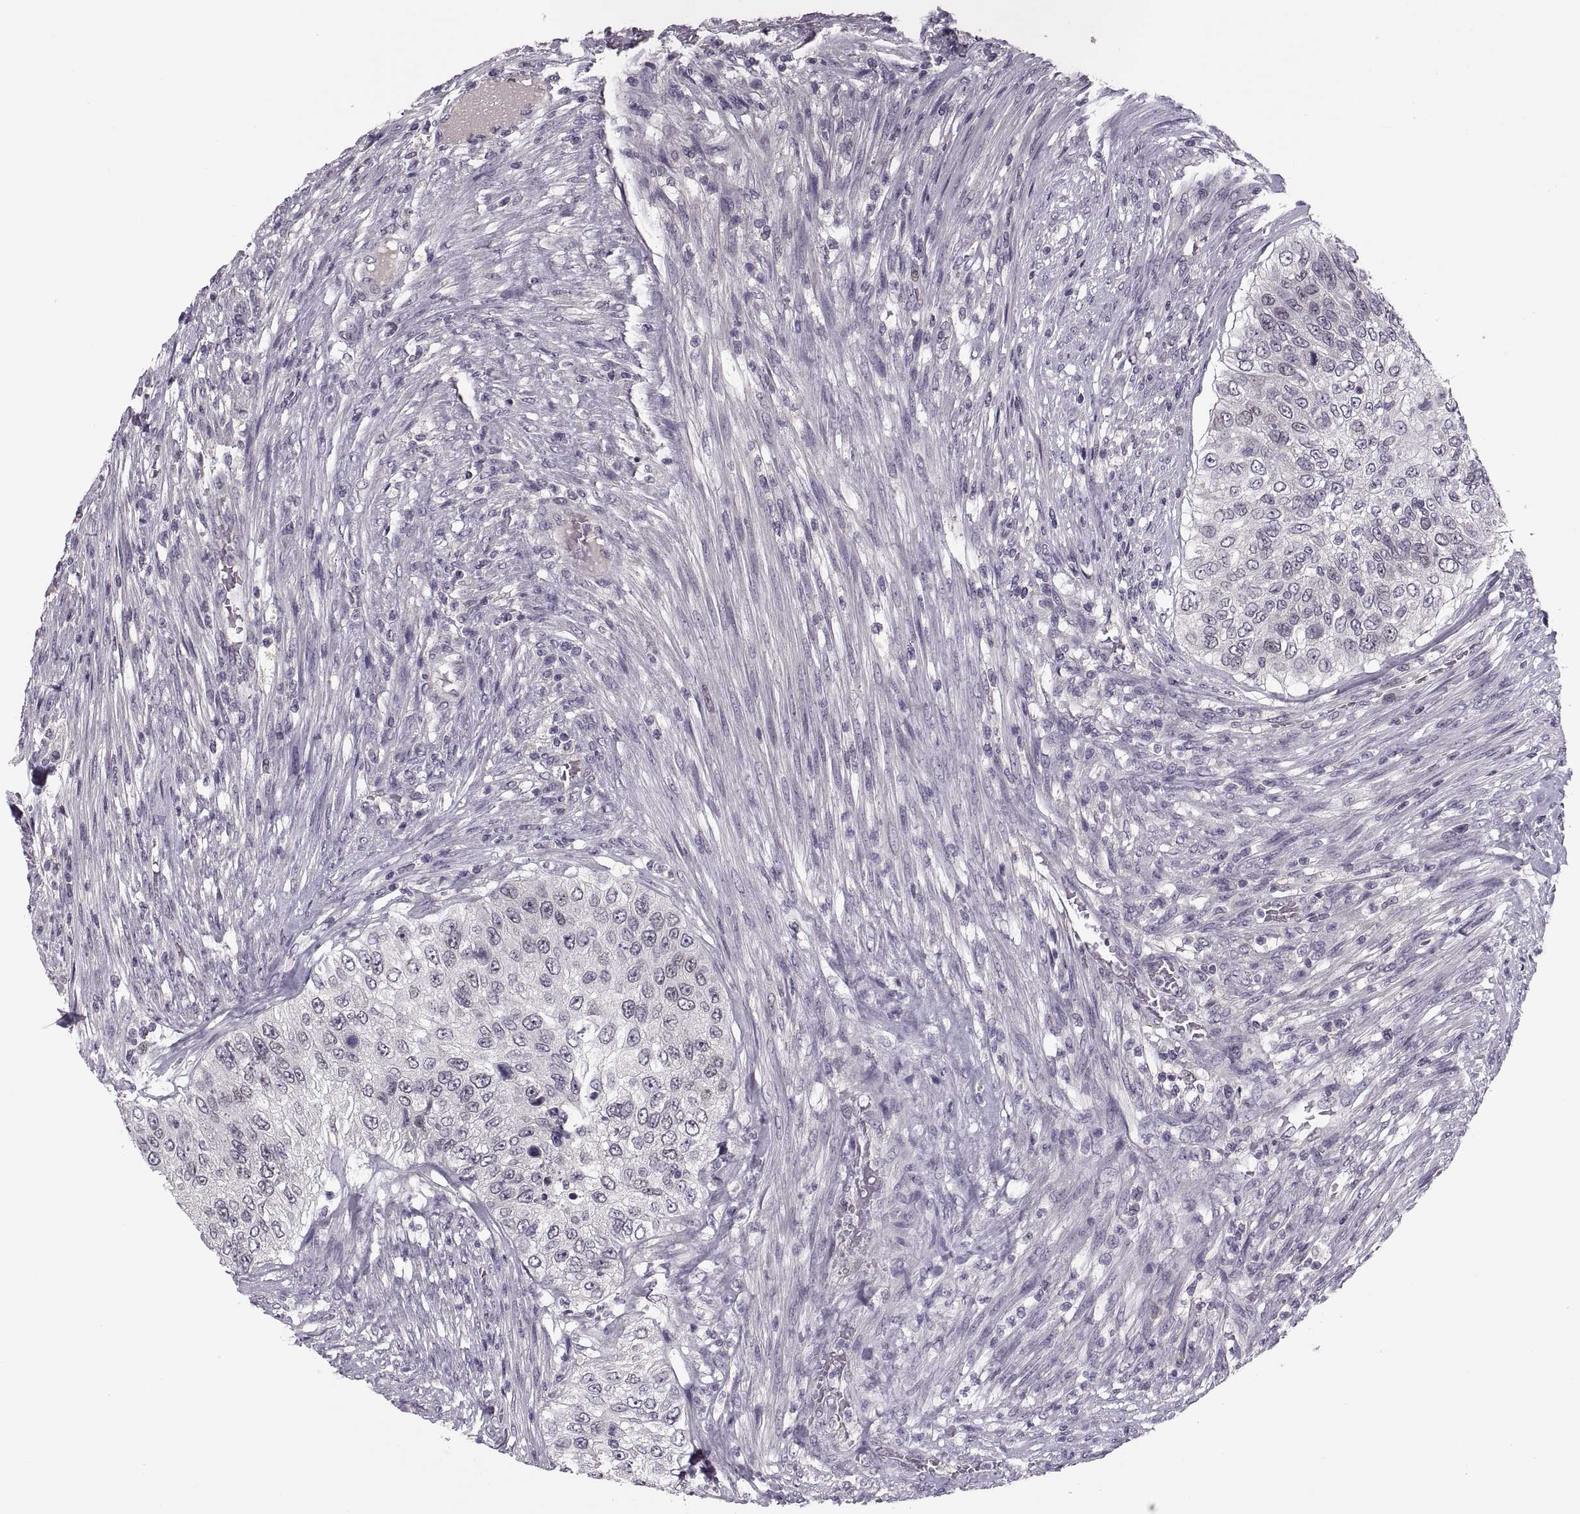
{"staining": {"intensity": "negative", "quantity": "none", "location": "none"}, "tissue": "urothelial cancer", "cell_type": "Tumor cells", "image_type": "cancer", "snomed": [{"axis": "morphology", "description": "Urothelial carcinoma, High grade"}, {"axis": "topography", "description": "Urinary bladder"}], "caption": "This is a photomicrograph of IHC staining of urothelial cancer, which shows no expression in tumor cells.", "gene": "CACNA1F", "patient": {"sex": "female", "age": 60}}